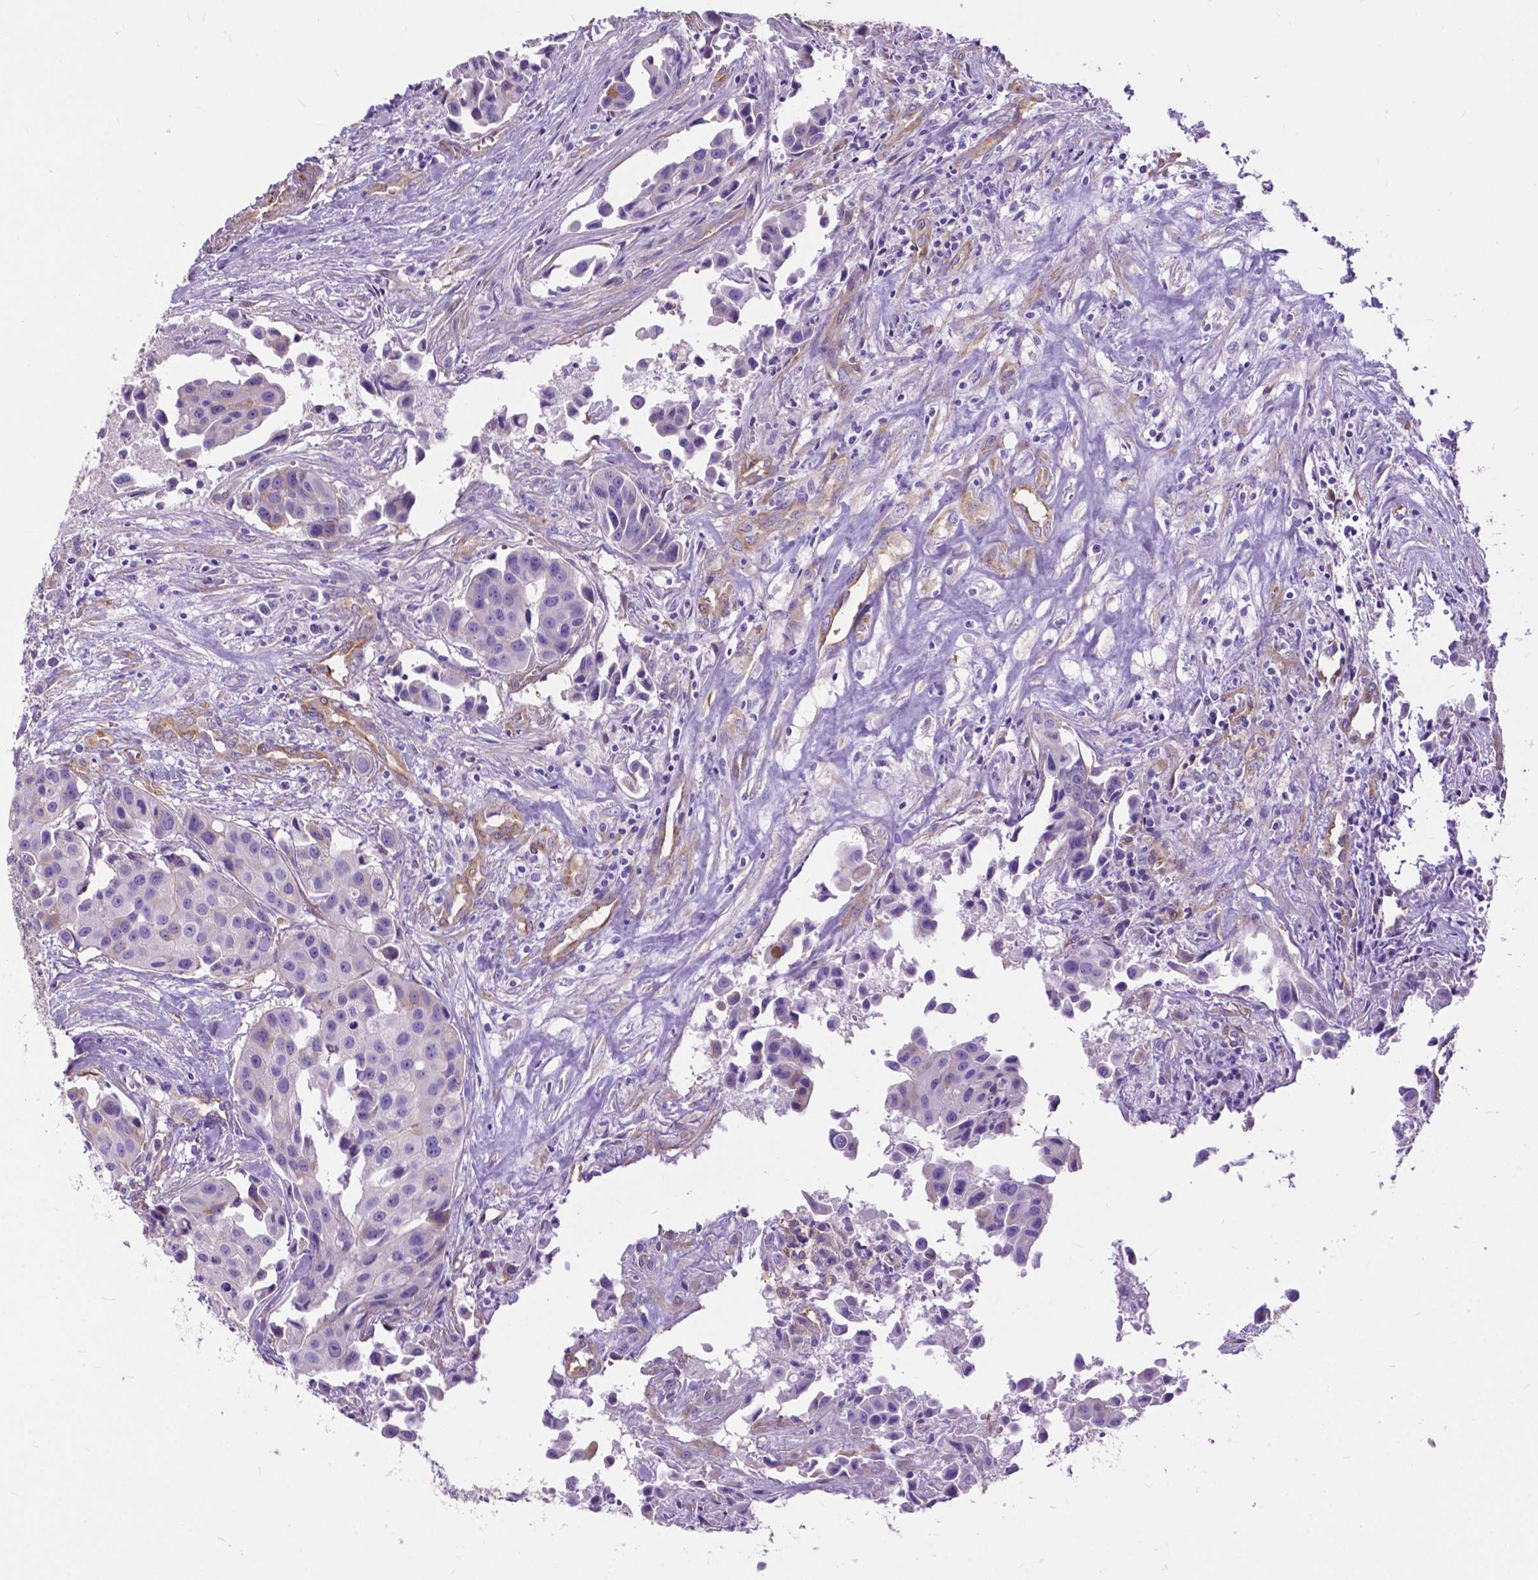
{"staining": {"intensity": "negative", "quantity": "none", "location": "none"}, "tissue": "head and neck cancer", "cell_type": "Tumor cells", "image_type": "cancer", "snomed": [{"axis": "morphology", "description": "Adenocarcinoma, NOS"}, {"axis": "topography", "description": "Head-Neck"}], "caption": "An immunohistochemistry micrograph of head and neck adenocarcinoma is shown. There is no staining in tumor cells of head and neck adenocarcinoma.", "gene": "PCDHA12", "patient": {"sex": "male", "age": 76}}